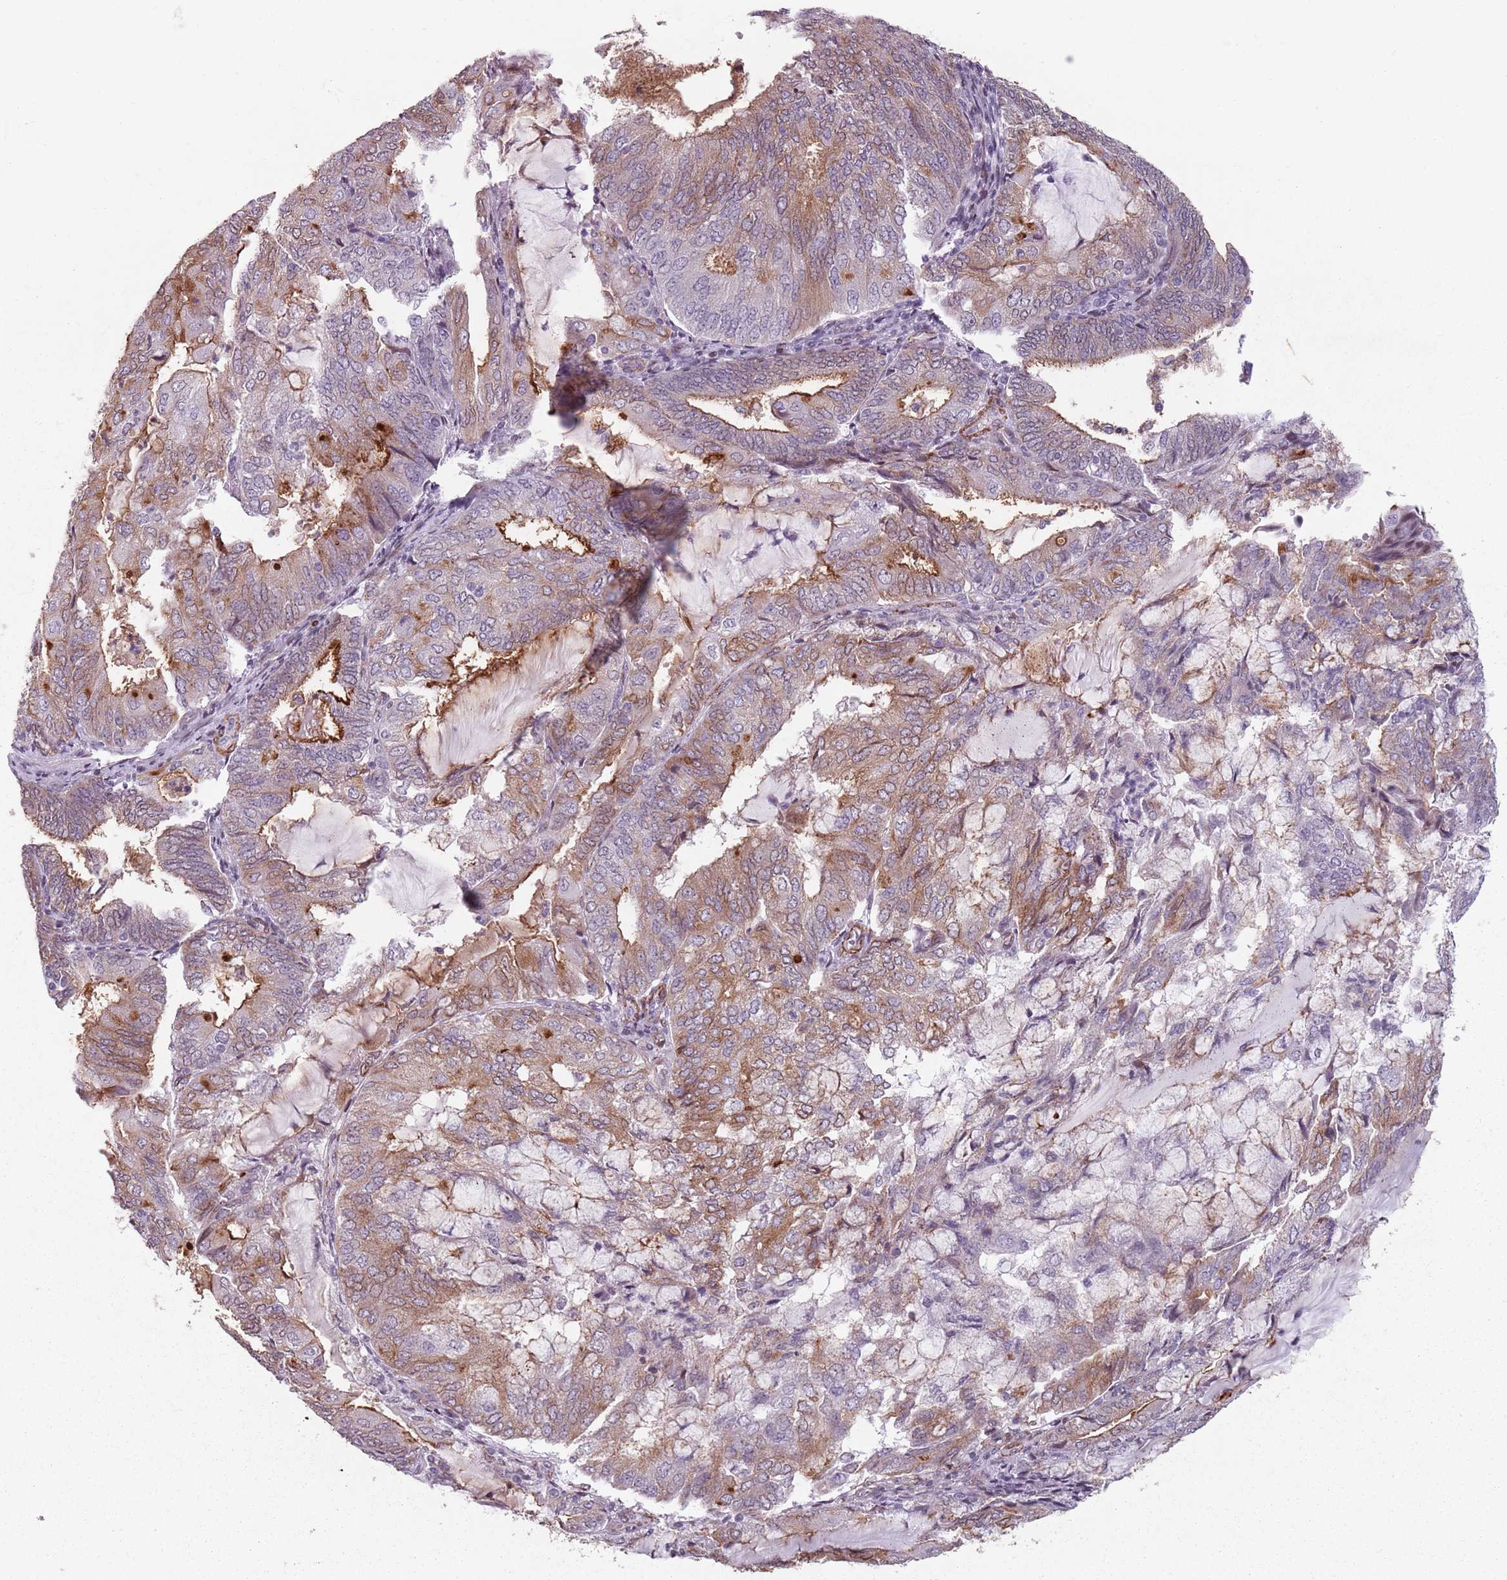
{"staining": {"intensity": "moderate", "quantity": "25%-75%", "location": "cytoplasmic/membranous"}, "tissue": "endometrial cancer", "cell_type": "Tumor cells", "image_type": "cancer", "snomed": [{"axis": "morphology", "description": "Adenocarcinoma, NOS"}, {"axis": "topography", "description": "Endometrium"}], "caption": "Protein expression analysis of adenocarcinoma (endometrial) shows moderate cytoplasmic/membranous expression in about 25%-75% of tumor cells.", "gene": "TMC4", "patient": {"sex": "female", "age": 81}}